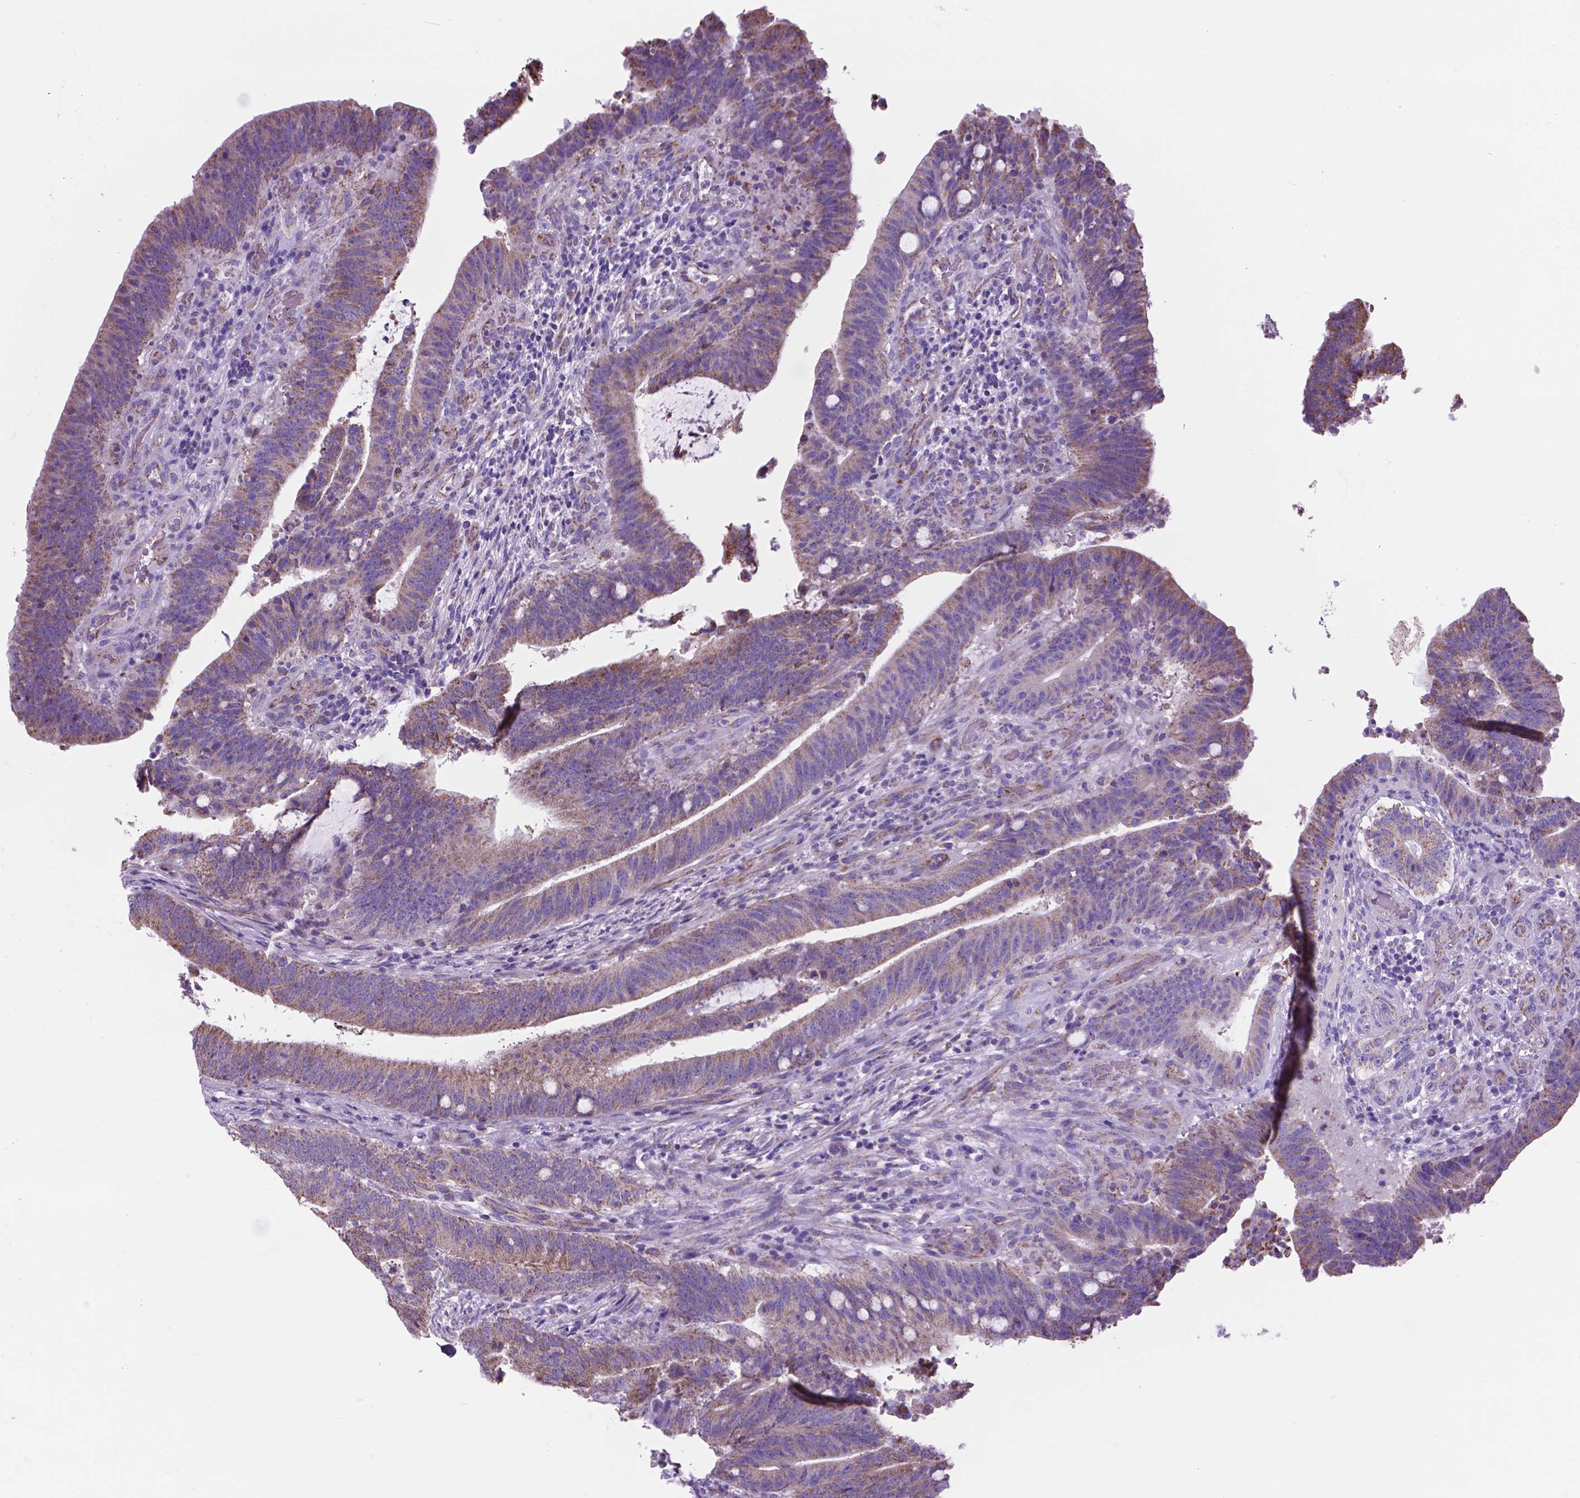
{"staining": {"intensity": "weak", "quantity": ">75%", "location": "cytoplasmic/membranous"}, "tissue": "colorectal cancer", "cell_type": "Tumor cells", "image_type": "cancer", "snomed": [{"axis": "morphology", "description": "Adenocarcinoma, NOS"}, {"axis": "topography", "description": "Colon"}], "caption": "Protein expression analysis of human colorectal cancer reveals weak cytoplasmic/membranous positivity in approximately >75% of tumor cells.", "gene": "TMEM121B", "patient": {"sex": "female", "age": 43}}